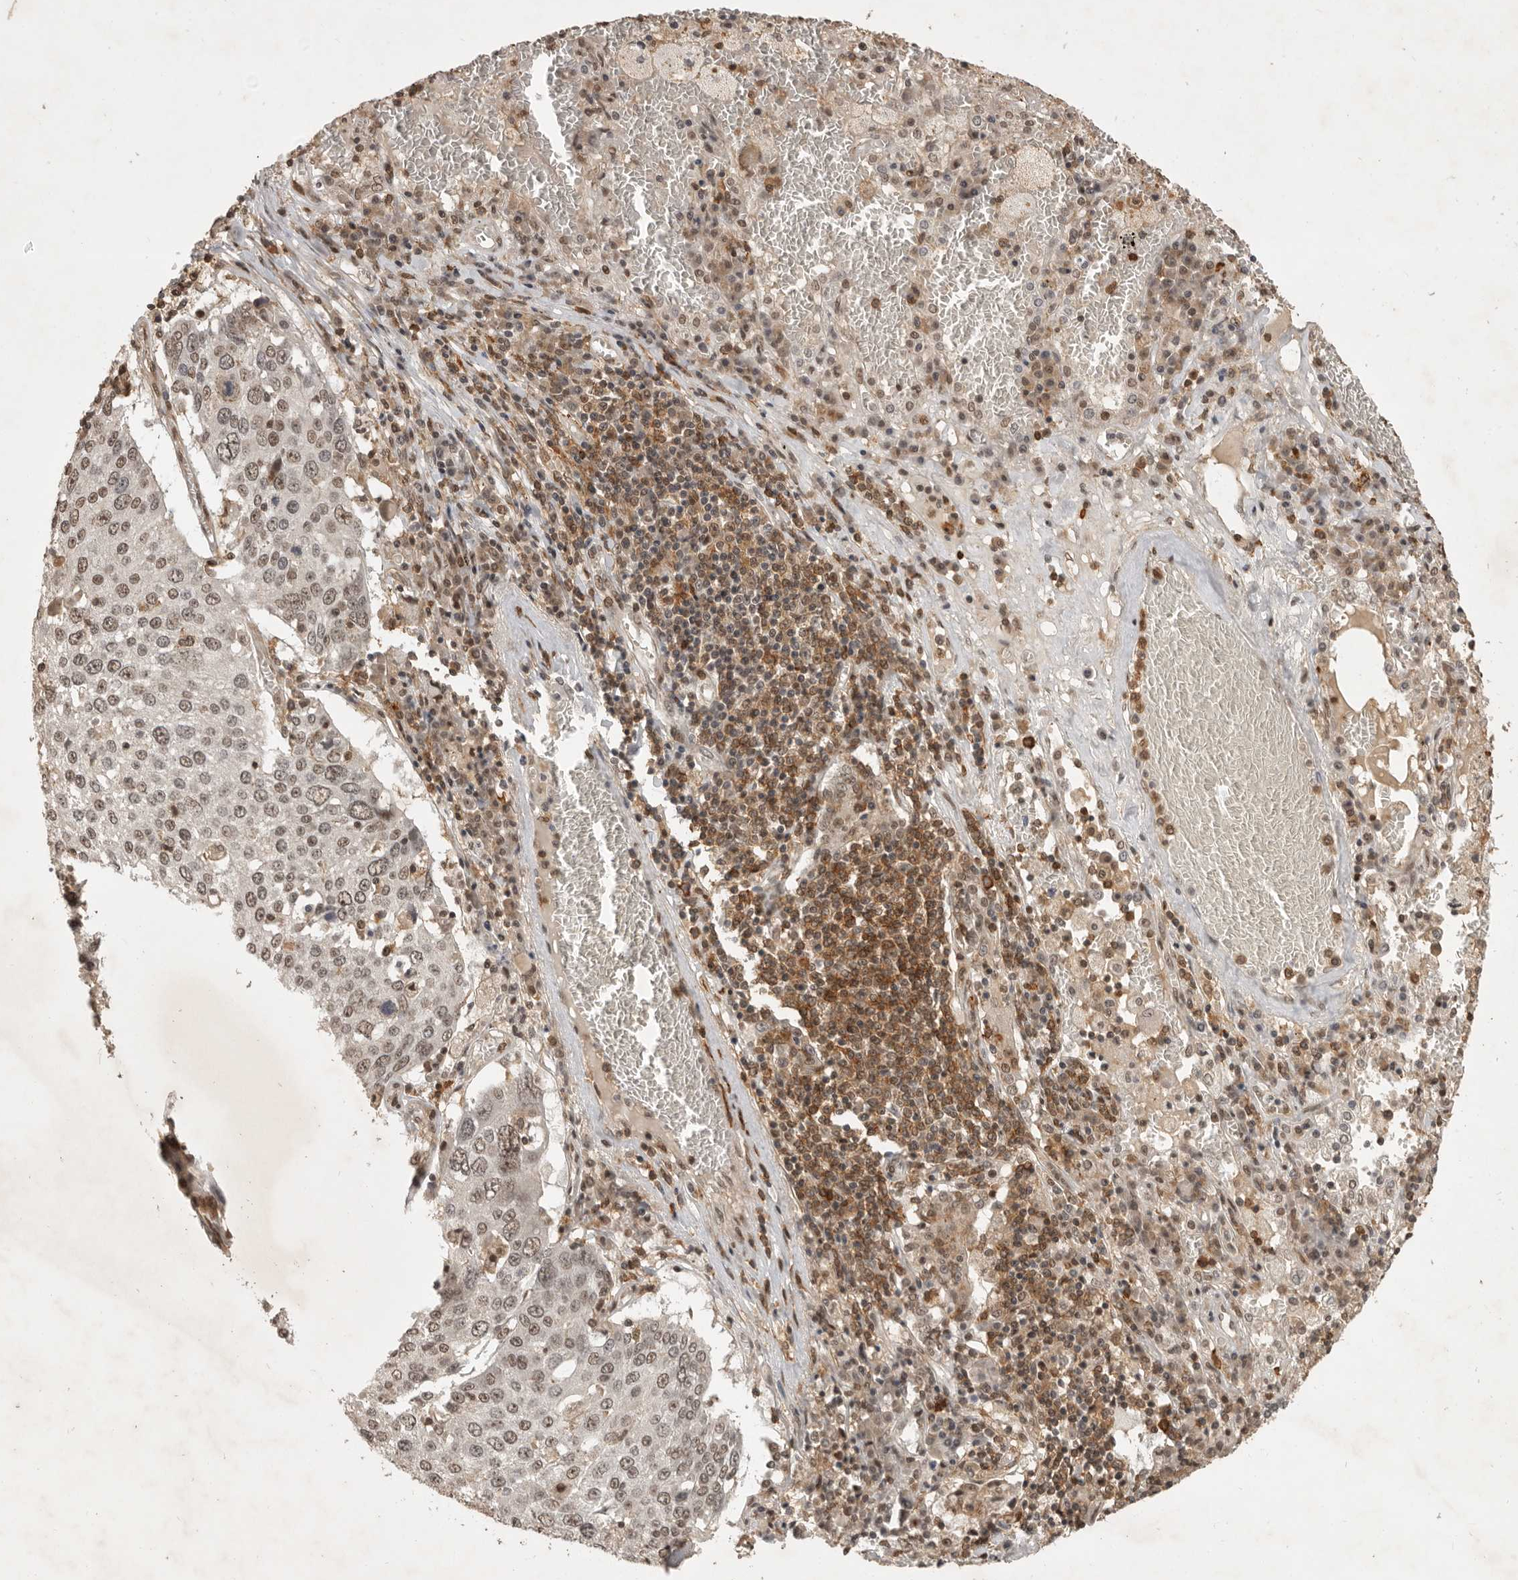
{"staining": {"intensity": "weak", "quantity": ">75%", "location": "nuclear"}, "tissue": "lung cancer", "cell_type": "Tumor cells", "image_type": "cancer", "snomed": [{"axis": "morphology", "description": "Squamous cell carcinoma, NOS"}, {"axis": "topography", "description": "Lung"}], "caption": "About >75% of tumor cells in human lung squamous cell carcinoma exhibit weak nuclear protein staining as visualized by brown immunohistochemical staining.", "gene": "CBLL1", "patient": {"sex": "male", "age": 65}}